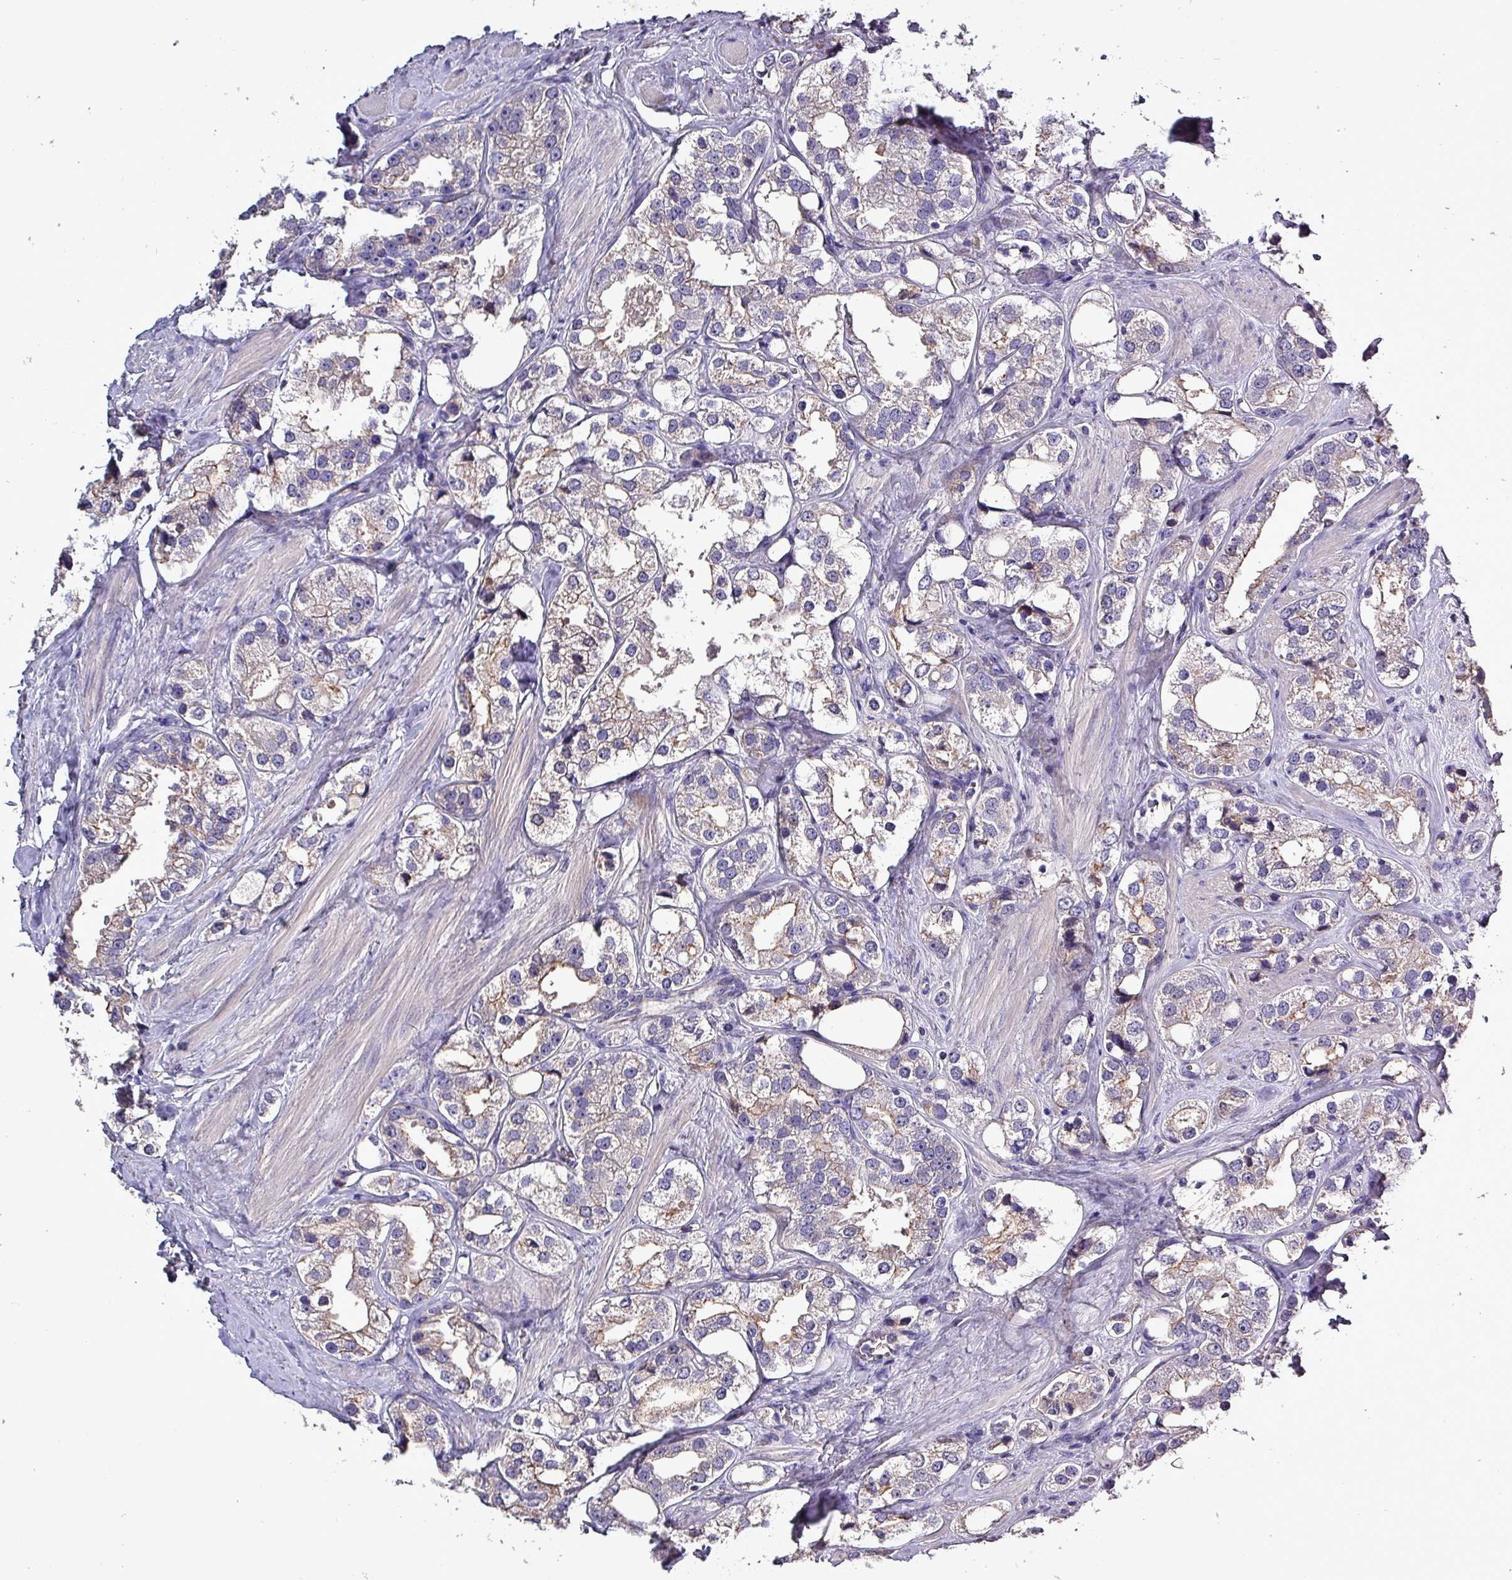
{"staining": {"intensity": "negative", "quantity": "none", "location": "none"}, "tissue": "prostate cancer", "cell_type": "Tumor cells", "image_type": "cancer", "snomed": [{"axis": "morphology", "description": "Adenocarcinoma, NOS"}, {"axis": "topography", "description": "Prostate"}], "caption": "High power microscopy image of an IHC micrograph of prostate cancer, revealing no significant positivity in tumor cells.", "gene": "HTRA4", "patient": {"sex": "male", "age": 79}}